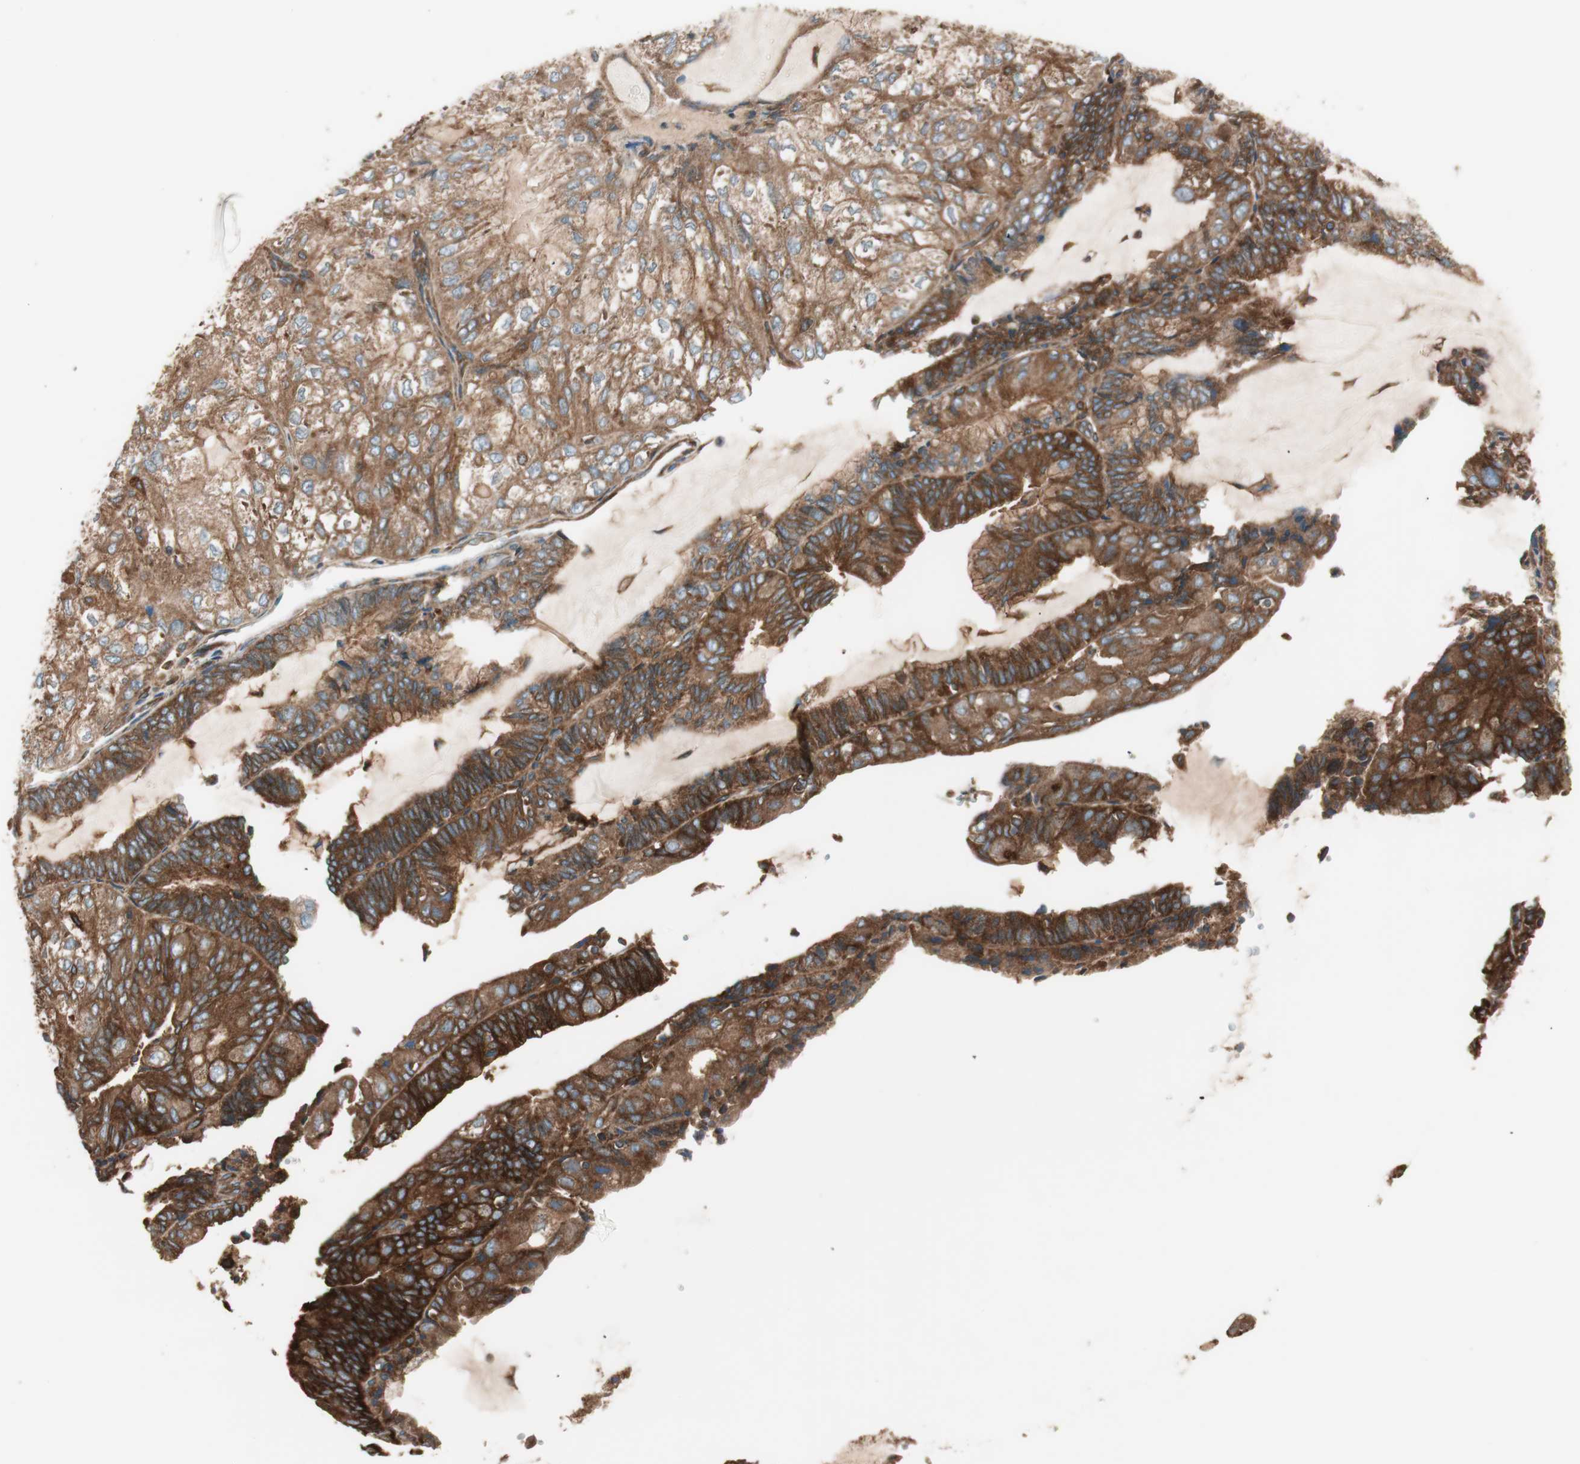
{"staining": {"intensity": "strong", "quantity": ">75%", "location": "cytoplasmic/membranous"}, "tissue": "endometrial cancer", "cell_type": "Tumor cells", "image_type": "cancer", "snomed": [{"axis": "morphology", "description": "Adenocarcinoma, NOS"}, {"axis": "topography", "description": "Endometrium"}], "caption": "Protein staining of endometrial cancer tissue exhibits strong cytoplasmic/membranous positivity in about >75% of tumor cells.", "gene": "RAB5A", "patient": {"sex": "female", "age": 81}}